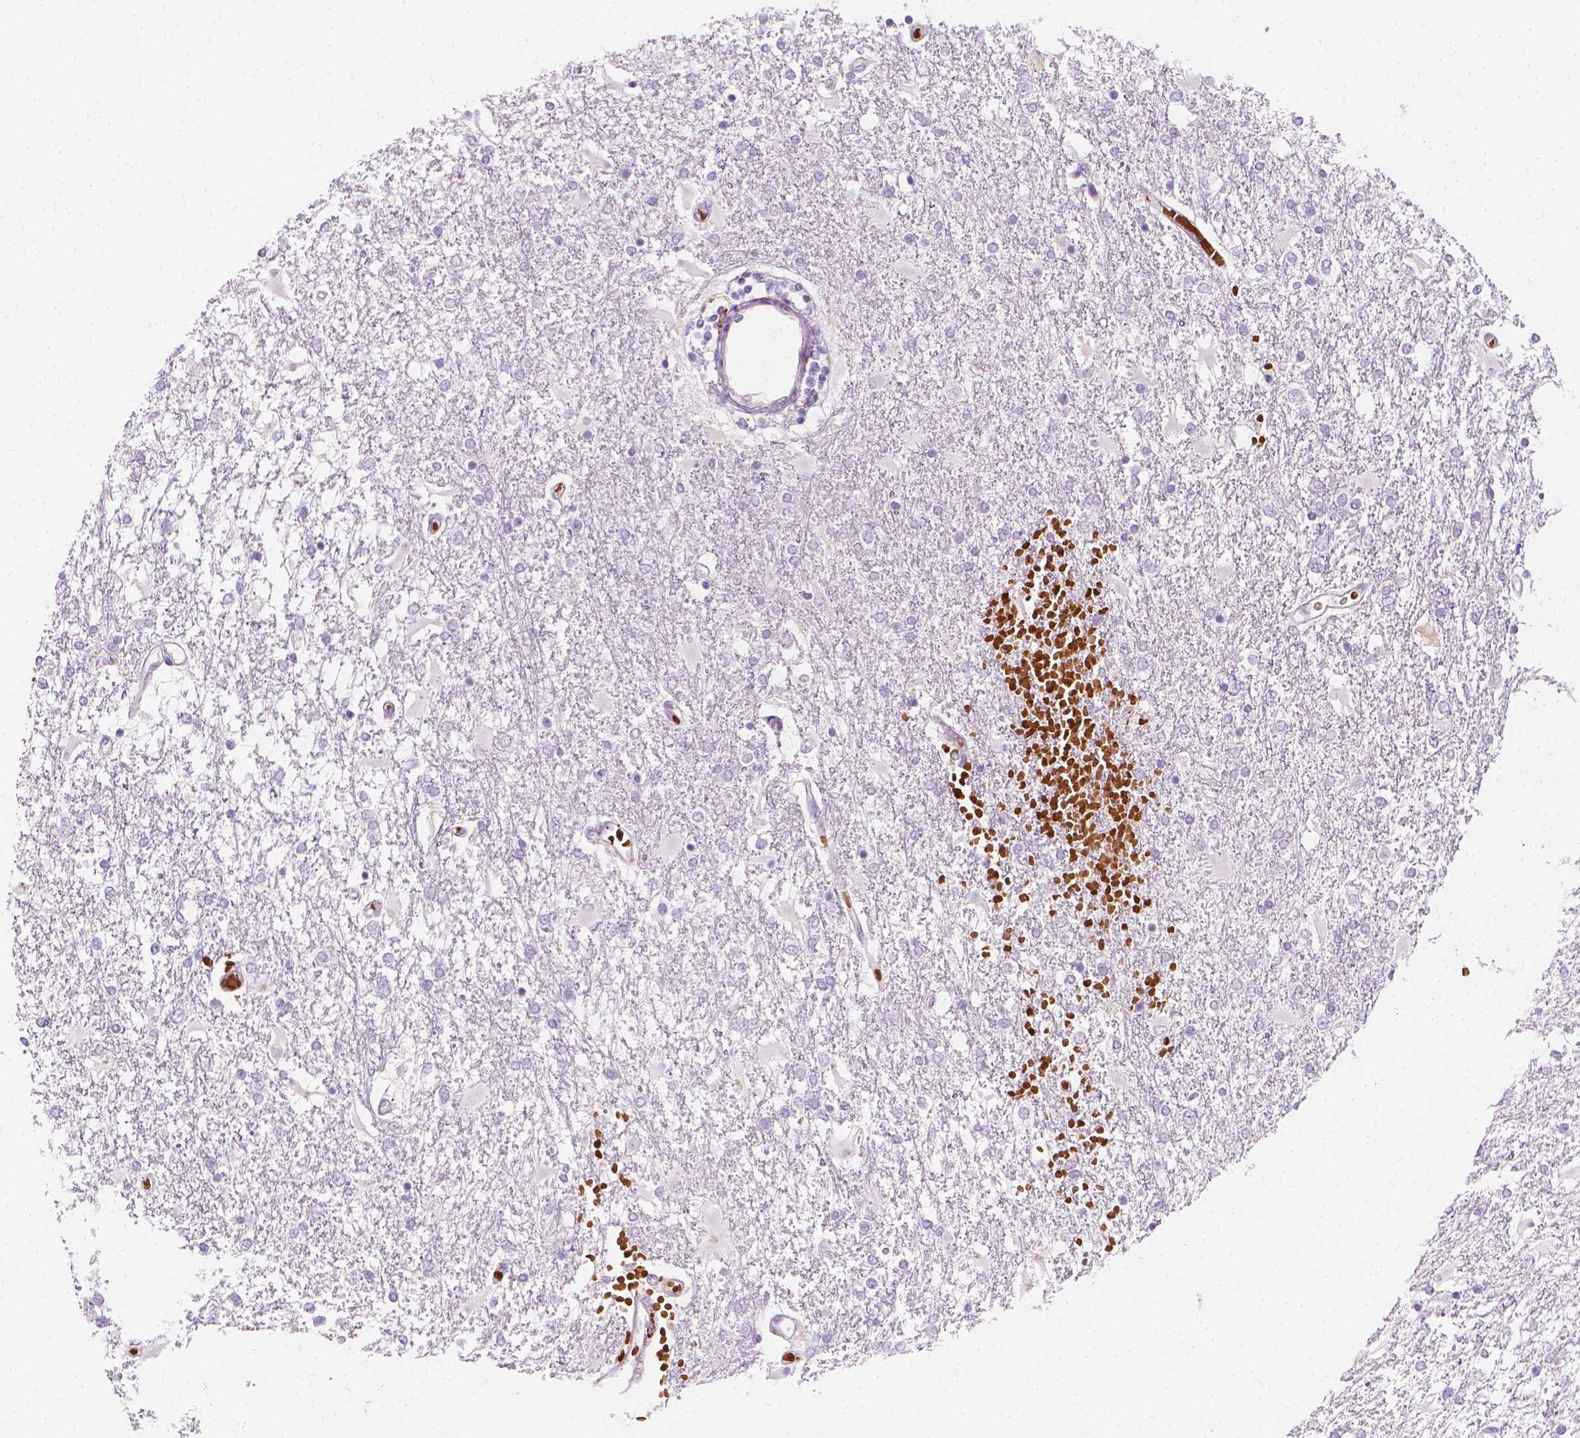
{"staining": {"intensity": "negative", "quantity": "none", "location": "none"}, "tissue": "glioma", "cell_type": "Tumor cells", "image_type": "cancer", "snomed": [{"axis": "morphology", "description": "Glioma, malignant, High grade"}, {"axis": "topography", "description": "Cerebral cortex"}], "caption": "Glioma was stained to show a protein in brown. There is no significant positivity in tumor cells.", "gene": "CES1", "patient": {"sex": "male", "age": 79}}